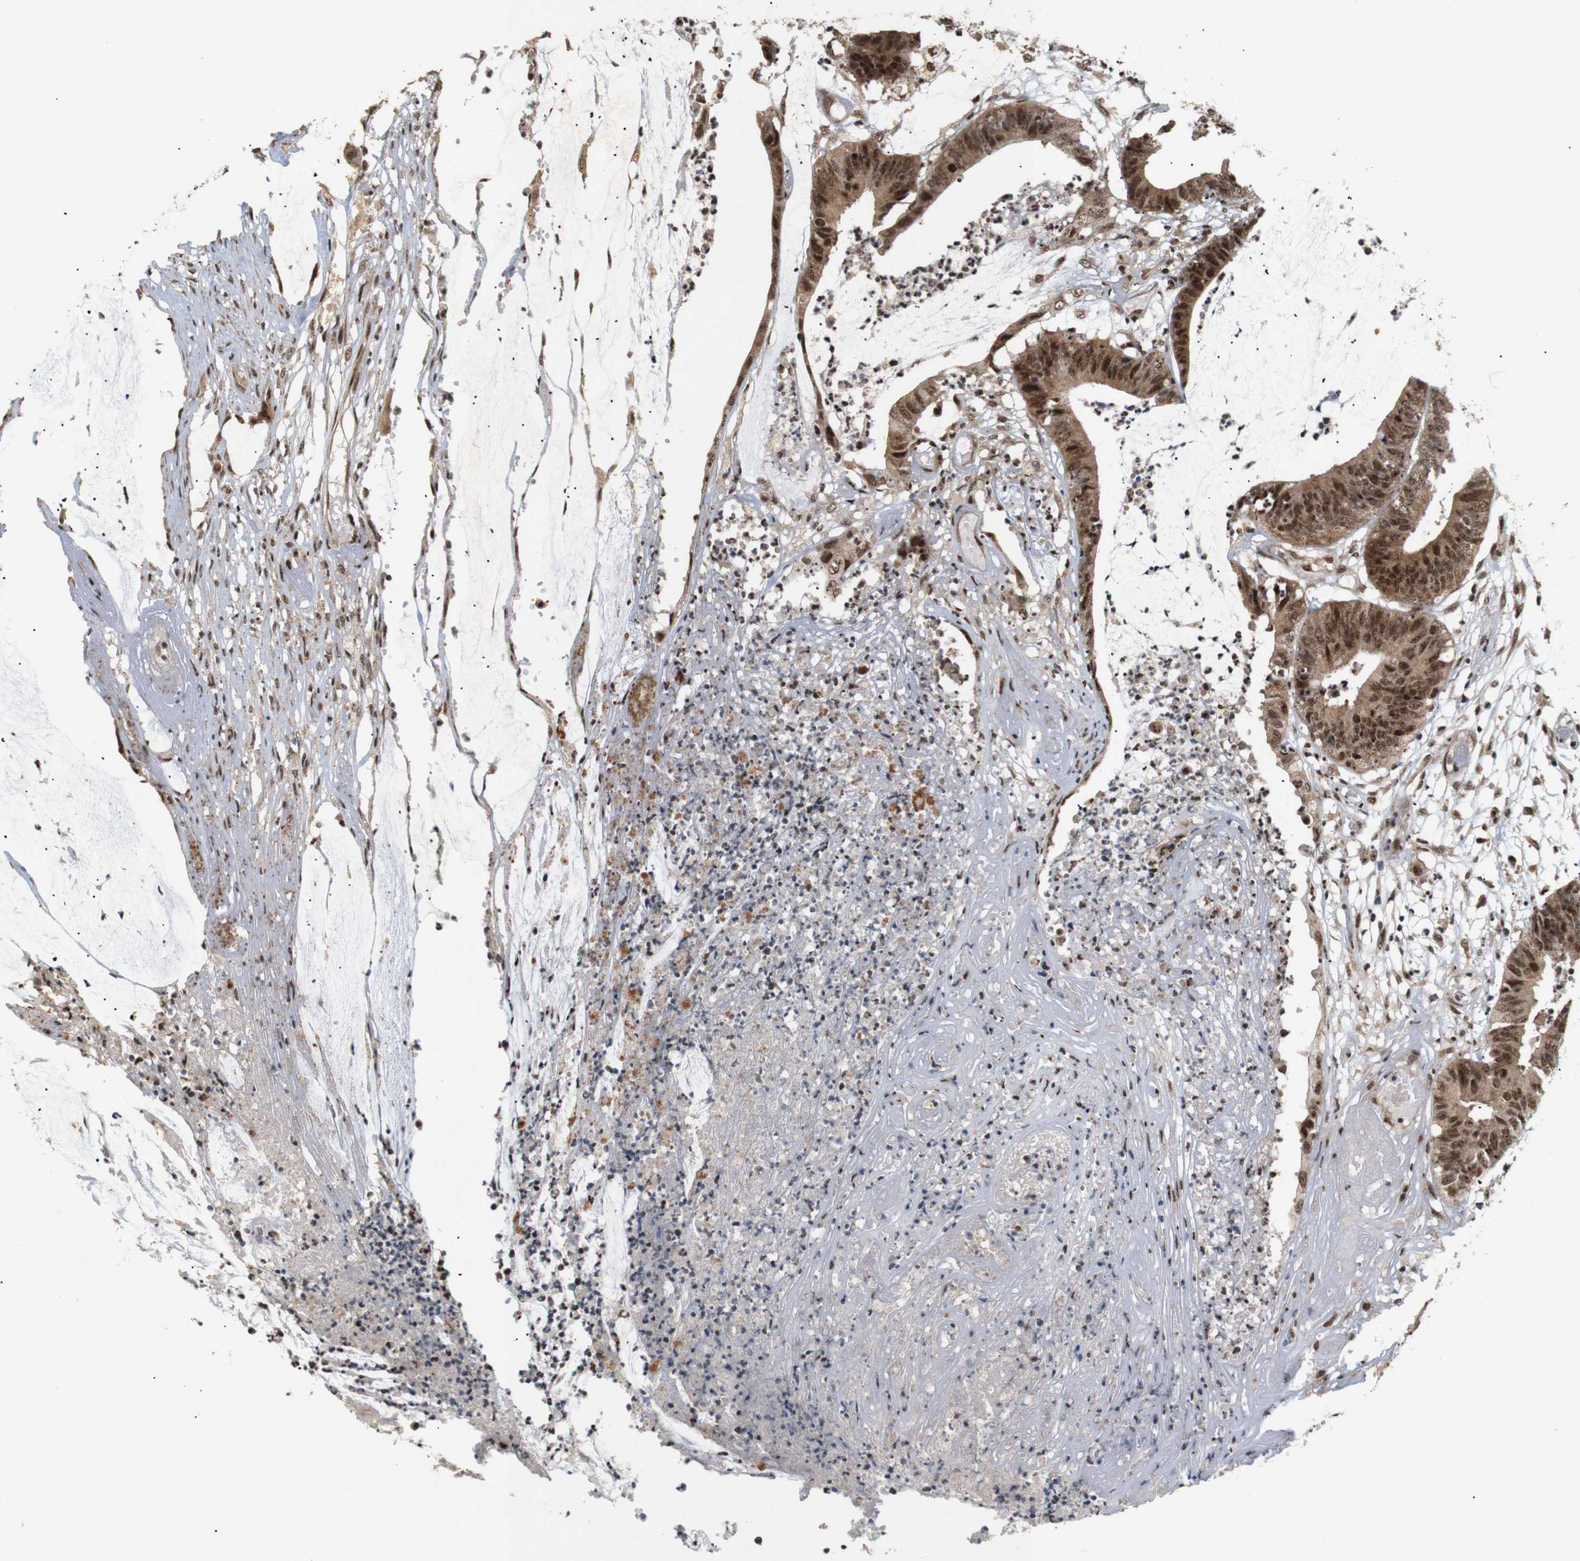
{"staining": {"intensity": "moderate", "quantity": ">75%", "location": "cytoplasmic/membranous,nuclear"}, "tissue": "colorectal cancer", "cell_type": "Tumor cells", "image_type": "cancer", "snomed": [{"axis": "morphology", "description": "Adenocarcinoma, NOS"}, {"axis": "topography", "description": "Rectum"}], "caption": "The image demonstrates immunohistochemical staining of colorectal cancer (adenocarcinoma). There is moderate cytoplasmic/membranous and nuclear expression is present in approximately >75% of tumor cells. The staining was performed using DAB (3,3'-diaminobenzidine), with brown indicating positive protein expression. Nuclei are stained blue with hematoxylin.", "gene": "PYM1", "patient": {"sex": "female", "age": 66}}